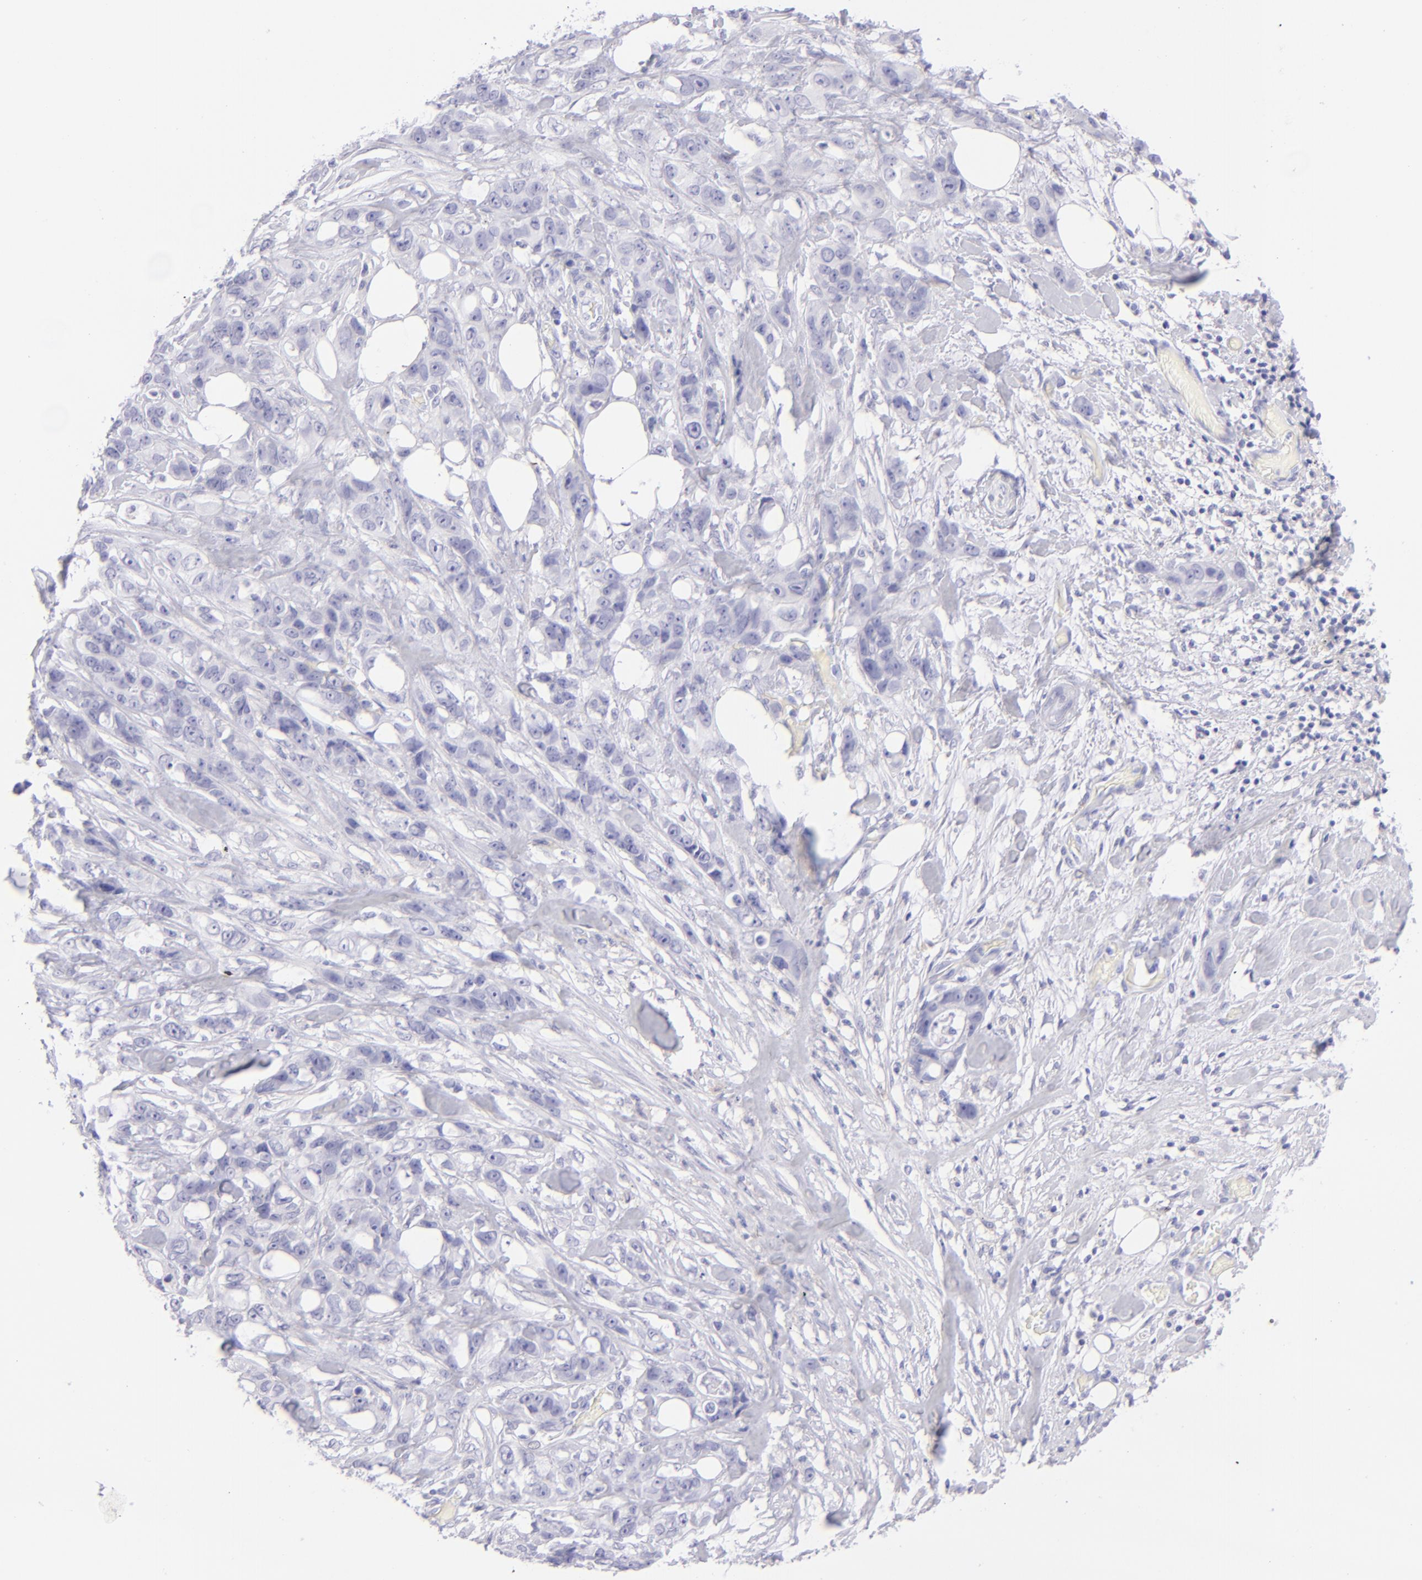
{"staining": {"intensity": "negative", "quantity": "none", "location": "none"}, "tissue": "stomach cancer", "cell_type": "Tumor cells", "image_type": "cancer", "snomed": [{"axis": "morphology", "description": "Adenocarcinoma, NOS"}, {"axis": "topography", "description": "Stomach, upper"}], "caption": "The photomicrograph shows no significant staining in tumor cells of stomach adenocarcinoma.", "gene": "CD72", "patient": {"sex": "male", "age": 47}}